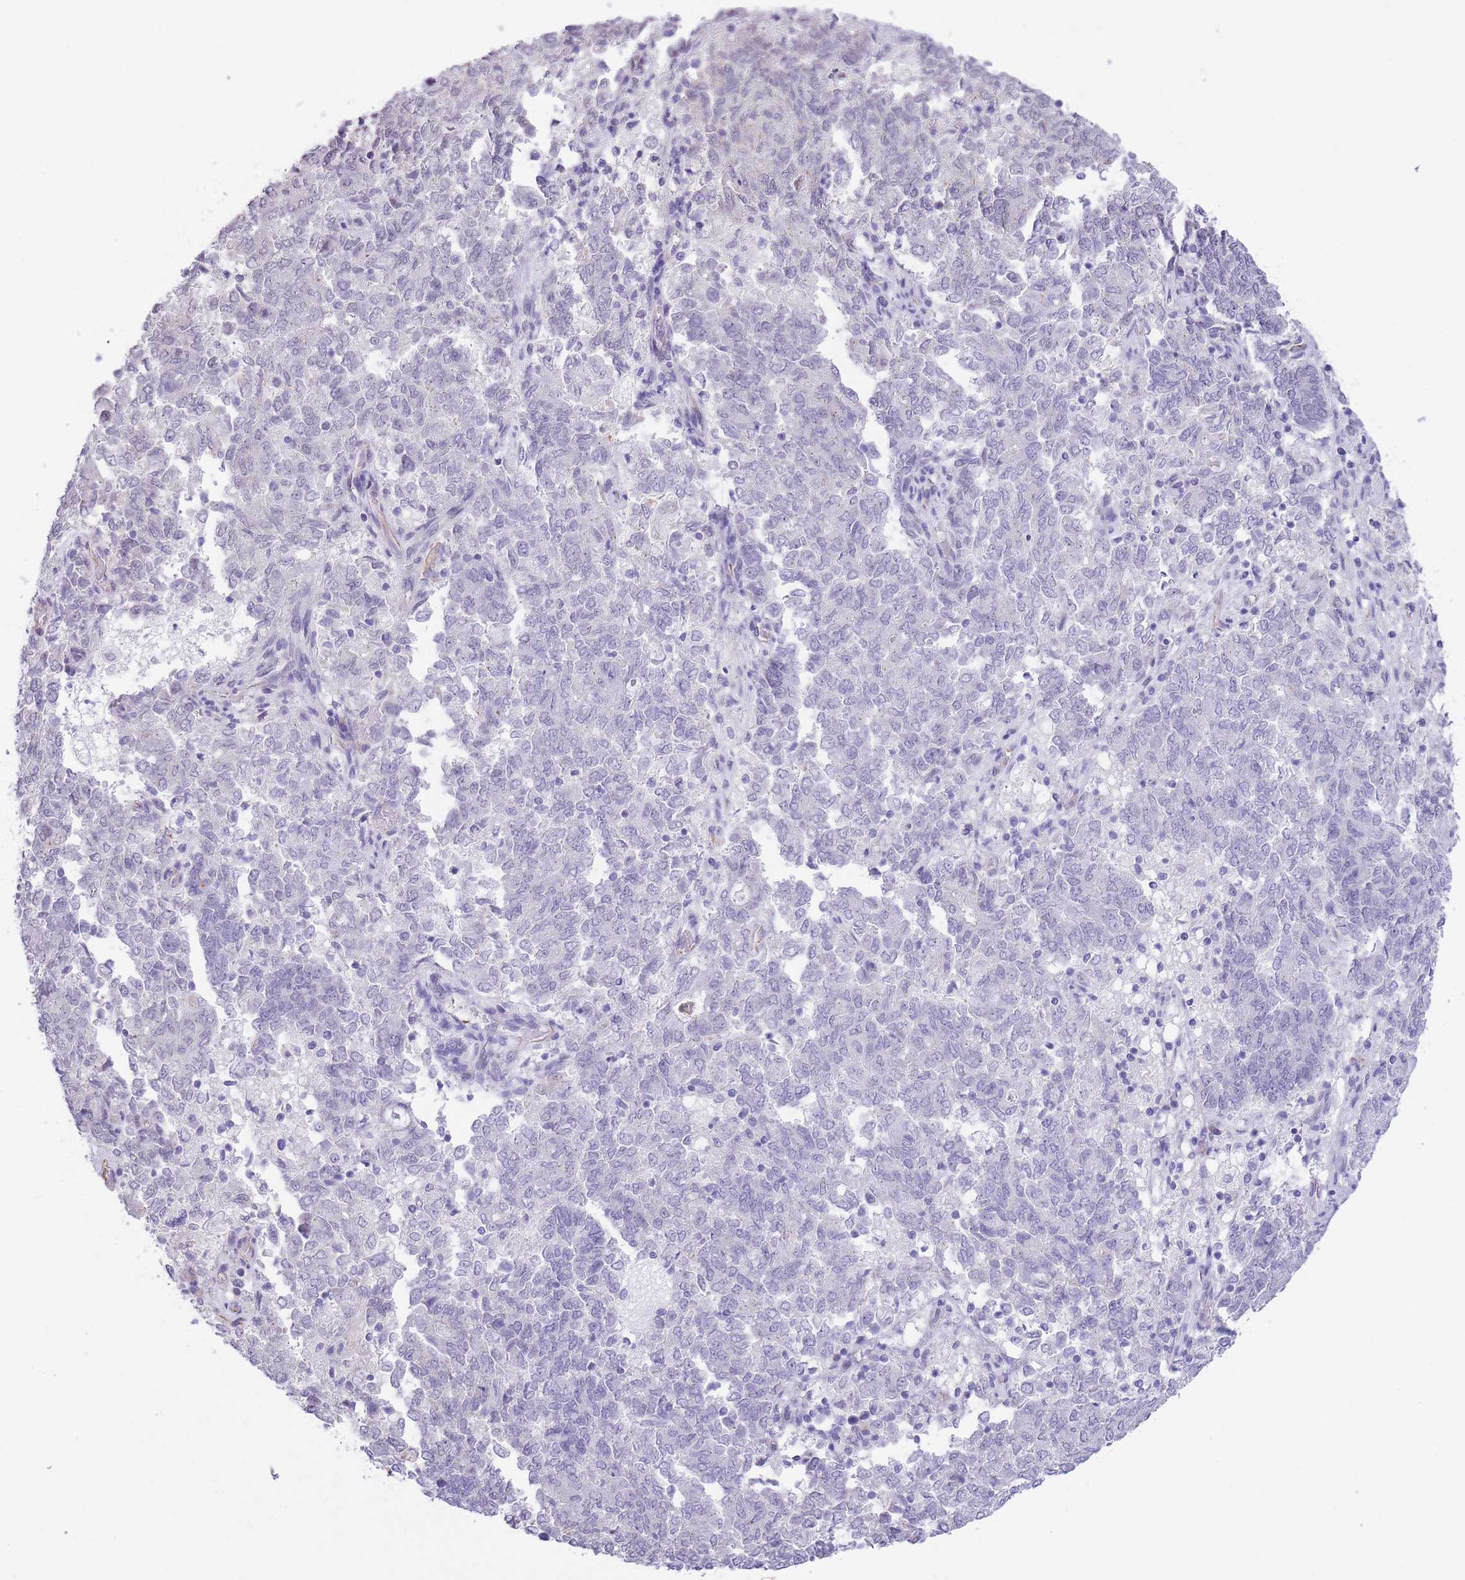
{"staining": {"intensity": "negative", "quantity": "none", "location": "none"}, "tissue": "endometrial cancer", "cell_type": "Tumor cells", "image_type": "cancer", "snomed": [{"axis": "morphology", "description": "Adenocarcinoma, NOS"}, {"axis": "topography", "description": "Endometrium"}], "caption": "The image exhibits no staining of tumor cells in adenocarcinoma (endometrial).", "gene": "PSG8", "patient": {"sex": "female", "age": 80}}